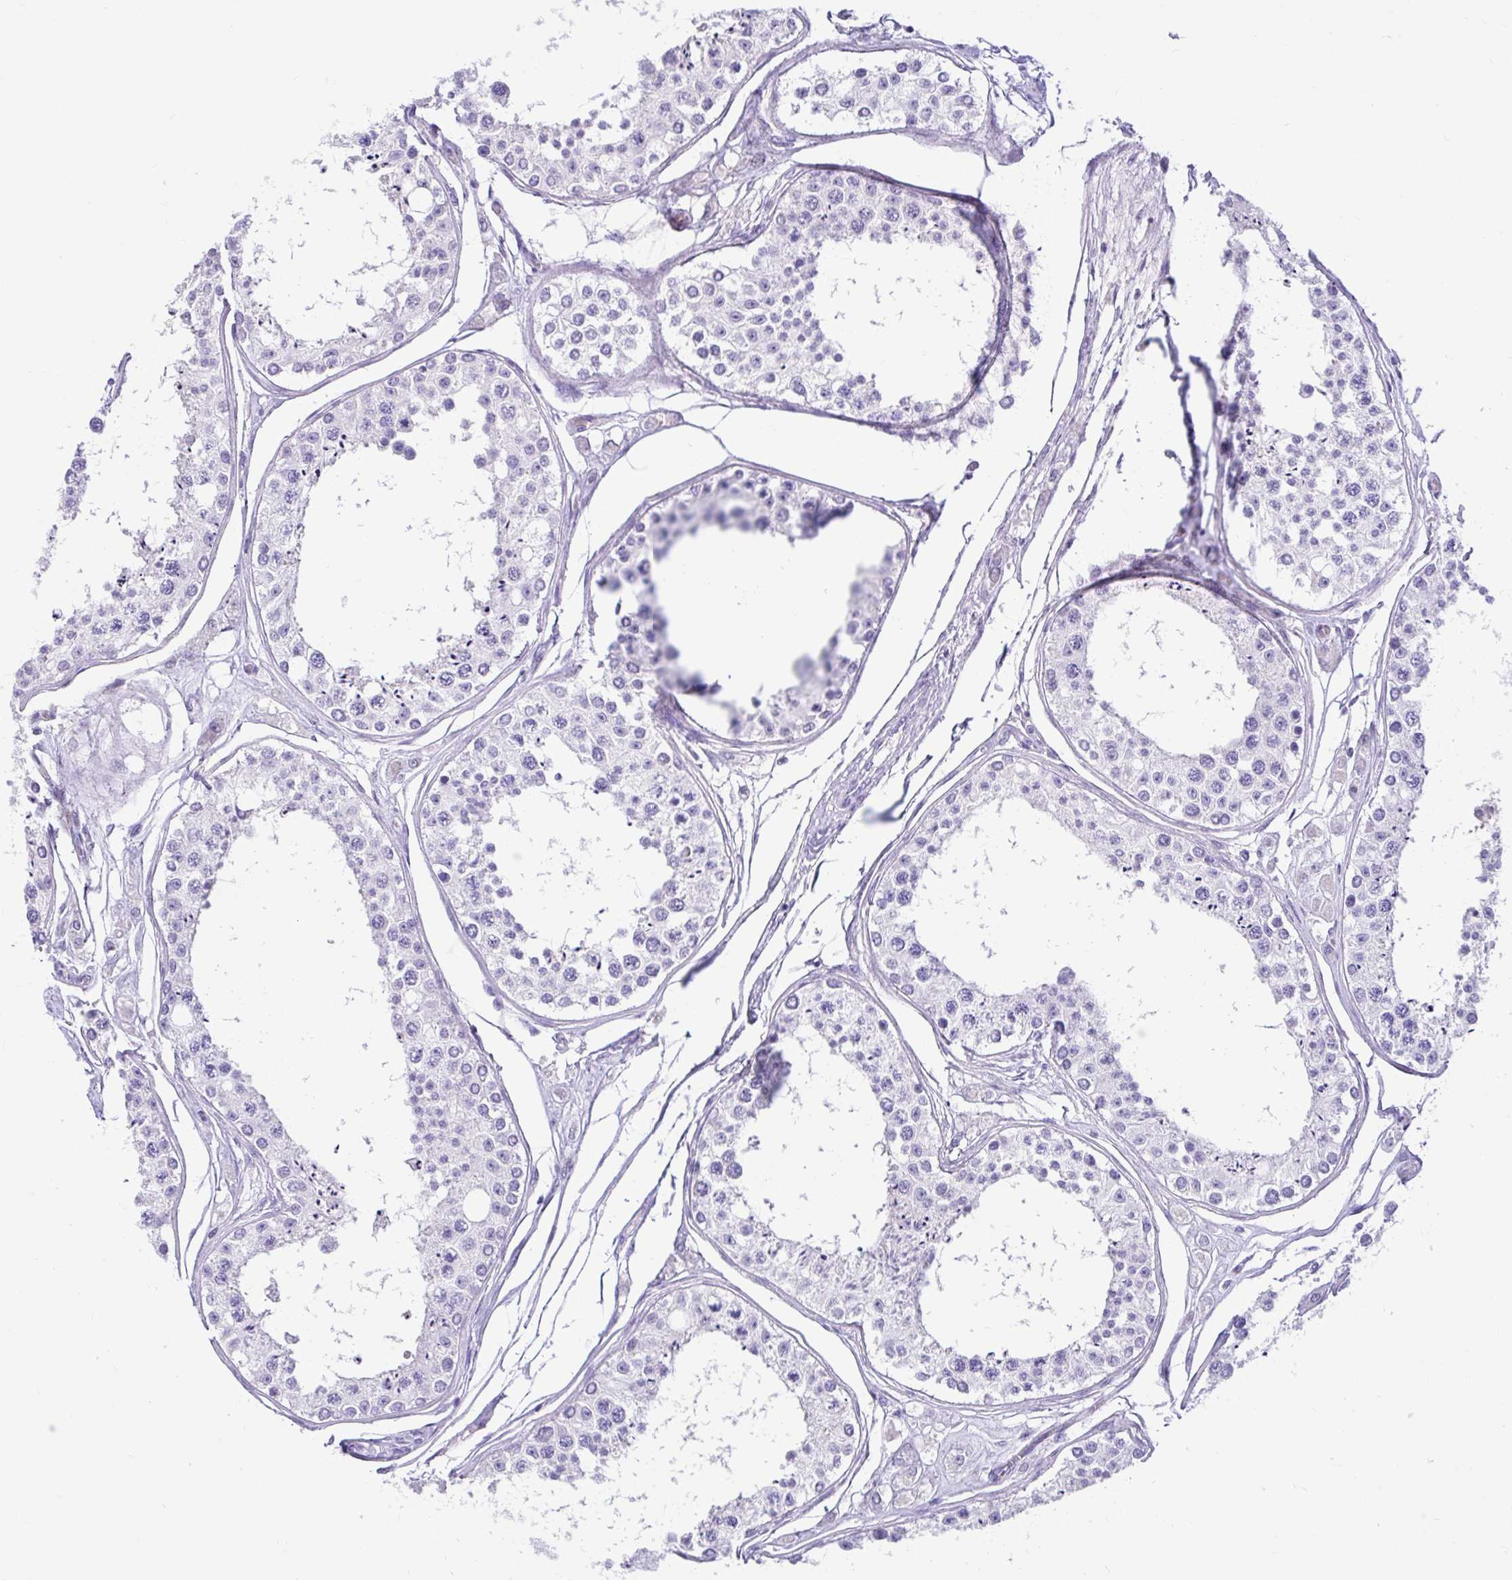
{"staining": {"intensity": "negative", "quantity": "none", "location": "none"}, "tissue": "testis", "cell_type": "Cells in seminiferous ducts", "image_type": "normal", "snomed": [{"axis": "morphology", "description": "Normal tissue, NOS"}, {"axis": "topography", "description": "Testis"}], "caption": "The photomicrograph displays no staining of cells in seminiferous ducts in unremarkable testis. (Immunohistochemistry (ihc), brightfield microscopy, high magnification).", "gene": "NHLH2", "patient": {"sex": "male", "age": 25}}